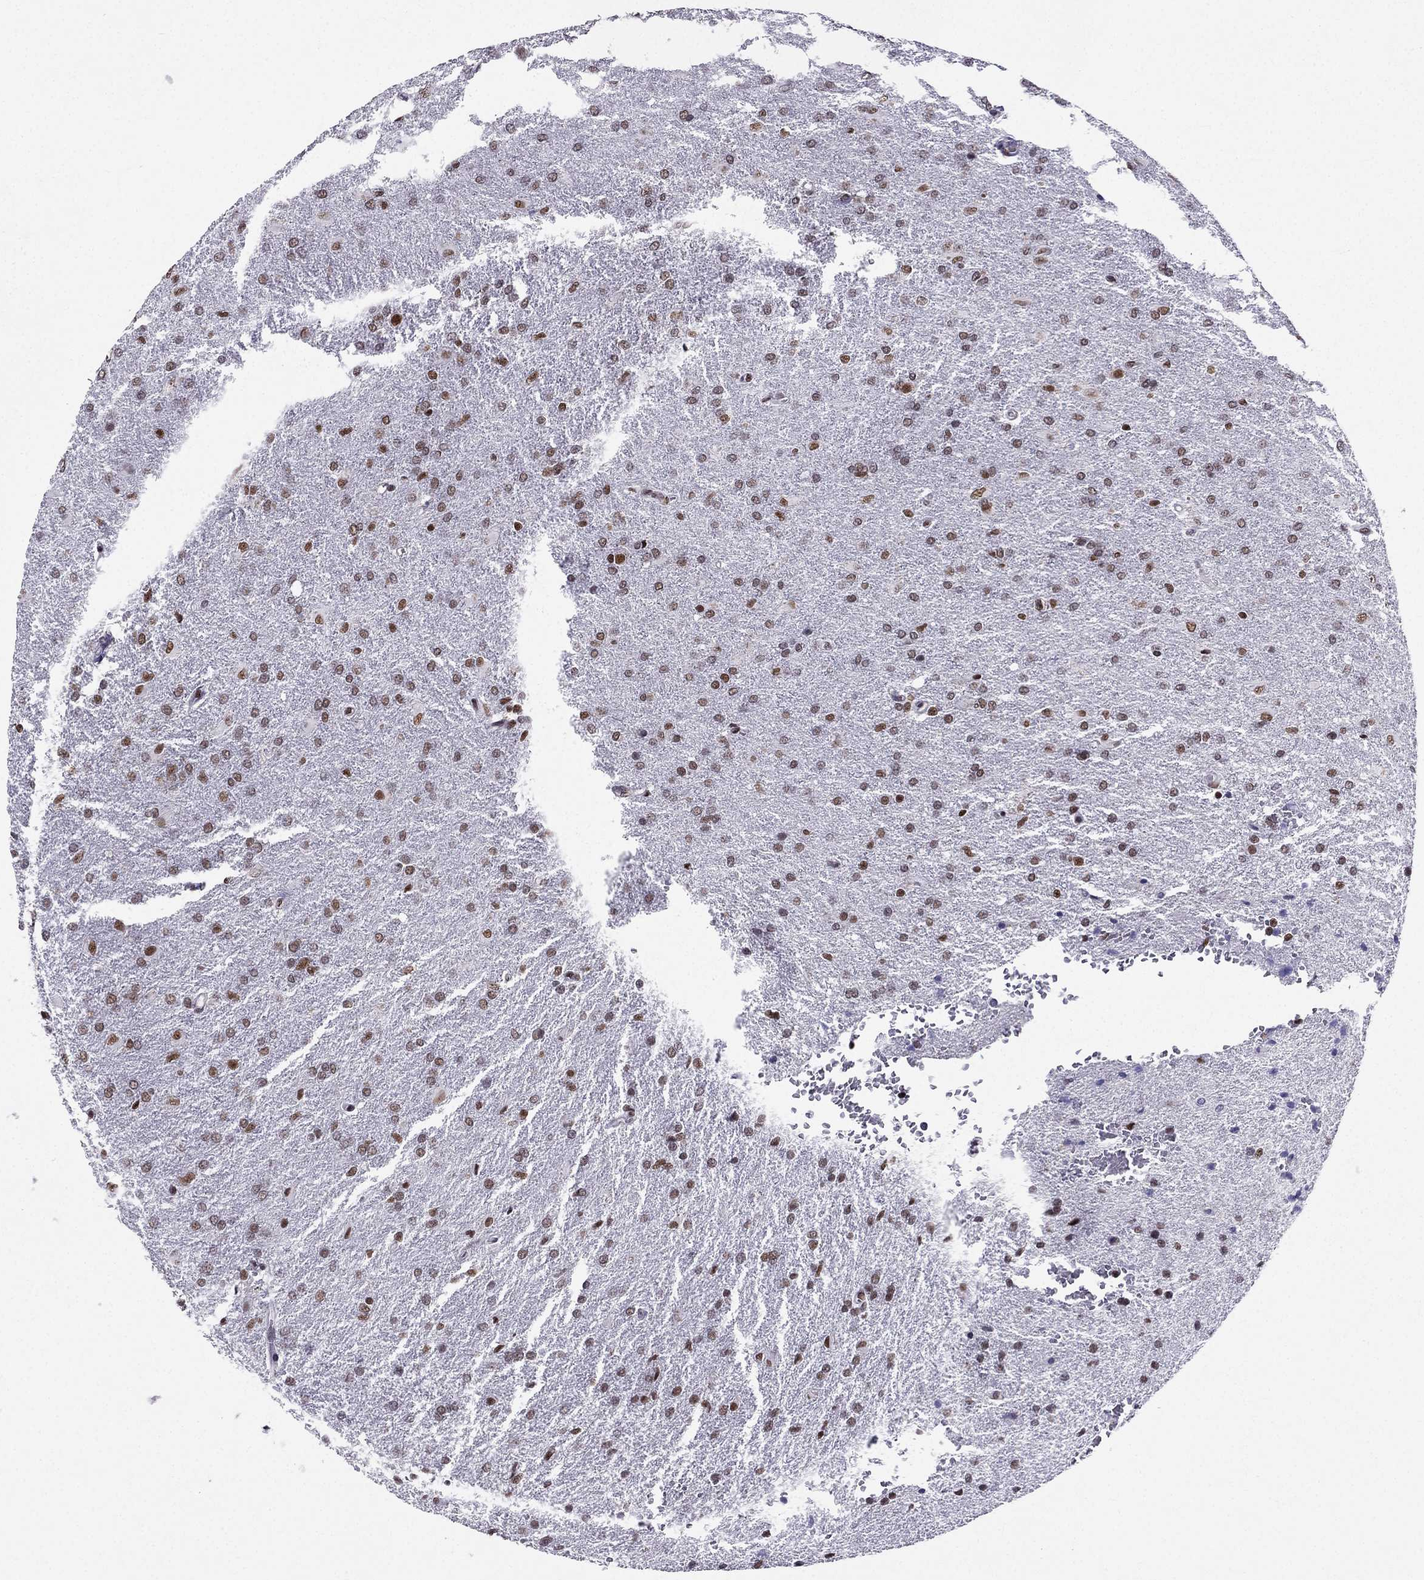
{"staining": {"intensity": "weak", "quantity": ">75%", "location": "nuclear"}, "tissue": "glioma", "cell_type": "Tumor cells", "image_type": "cancer", "snomed": [{"axis": "morphology", "description": "Glioma, malignant, High grade"}, {"axis": "topography", "description": "Brain"}], "caption": "A histopathology image of human malignant glioma (high-grade) stained for a protein displays weak nuclear brown staining in tumor cells.", "gene": "ZNF420", "patient": {"sex": "male", "age": 68}}